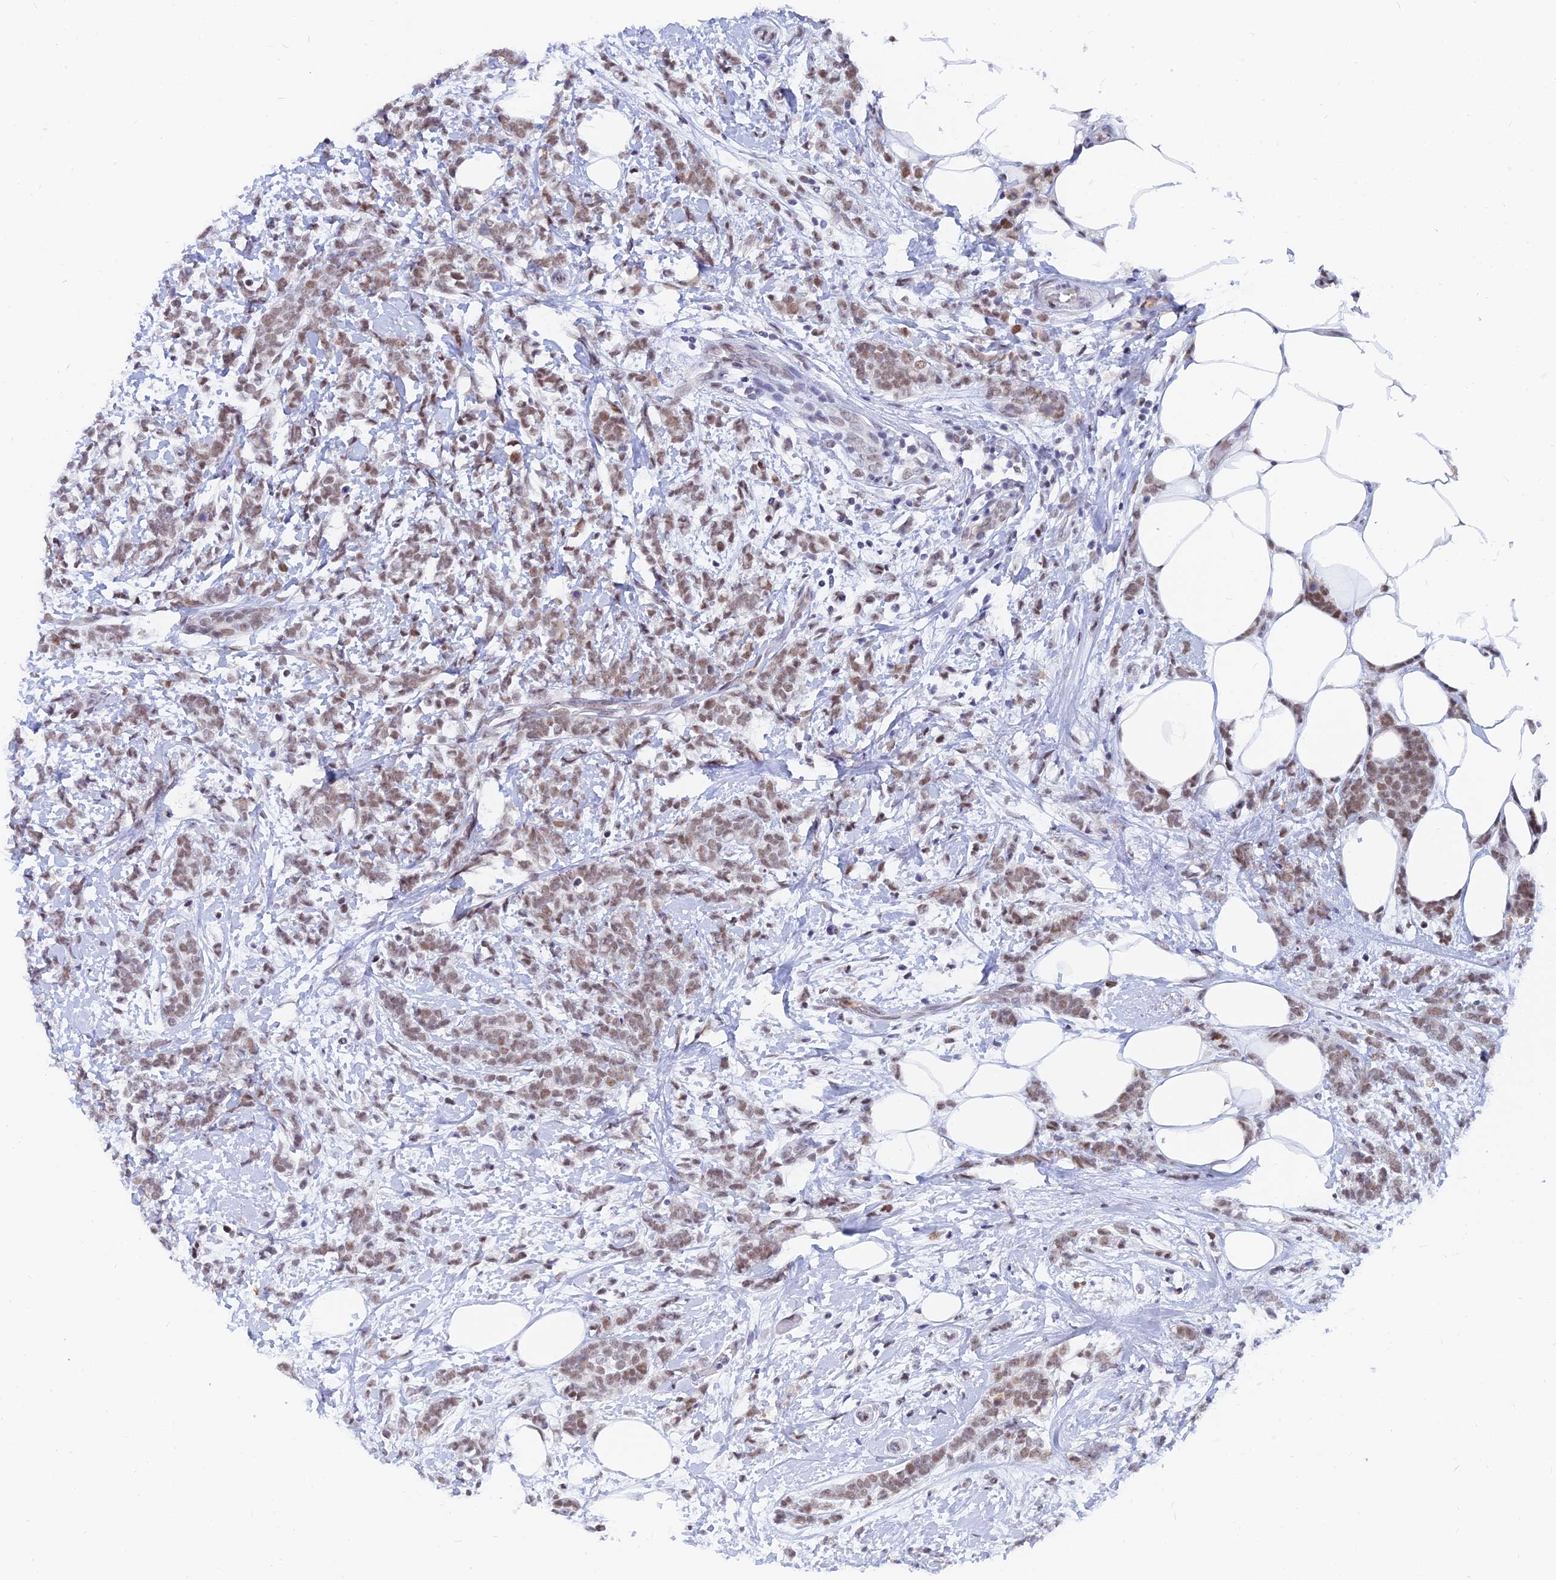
{"staining": {"intensity": "weak", "quantity": ">75%", "location": "nuclear"}, "tissue": "breast cancer", "cell_type": "Tumor cells", "image_type": "cancer", "snomed": [{"axis": "morphology", "description": "Lobular carcinoma"}, {"axis": "topography", "description": "Breast"}], "caption": "Immunohistochemistry (DAB) staining of human breast cancer shows weak nuclear protein expression in approximately >75% of tumor cells.", "gene": "DPY30", "patient": {"sex": "female", "age": 58}}